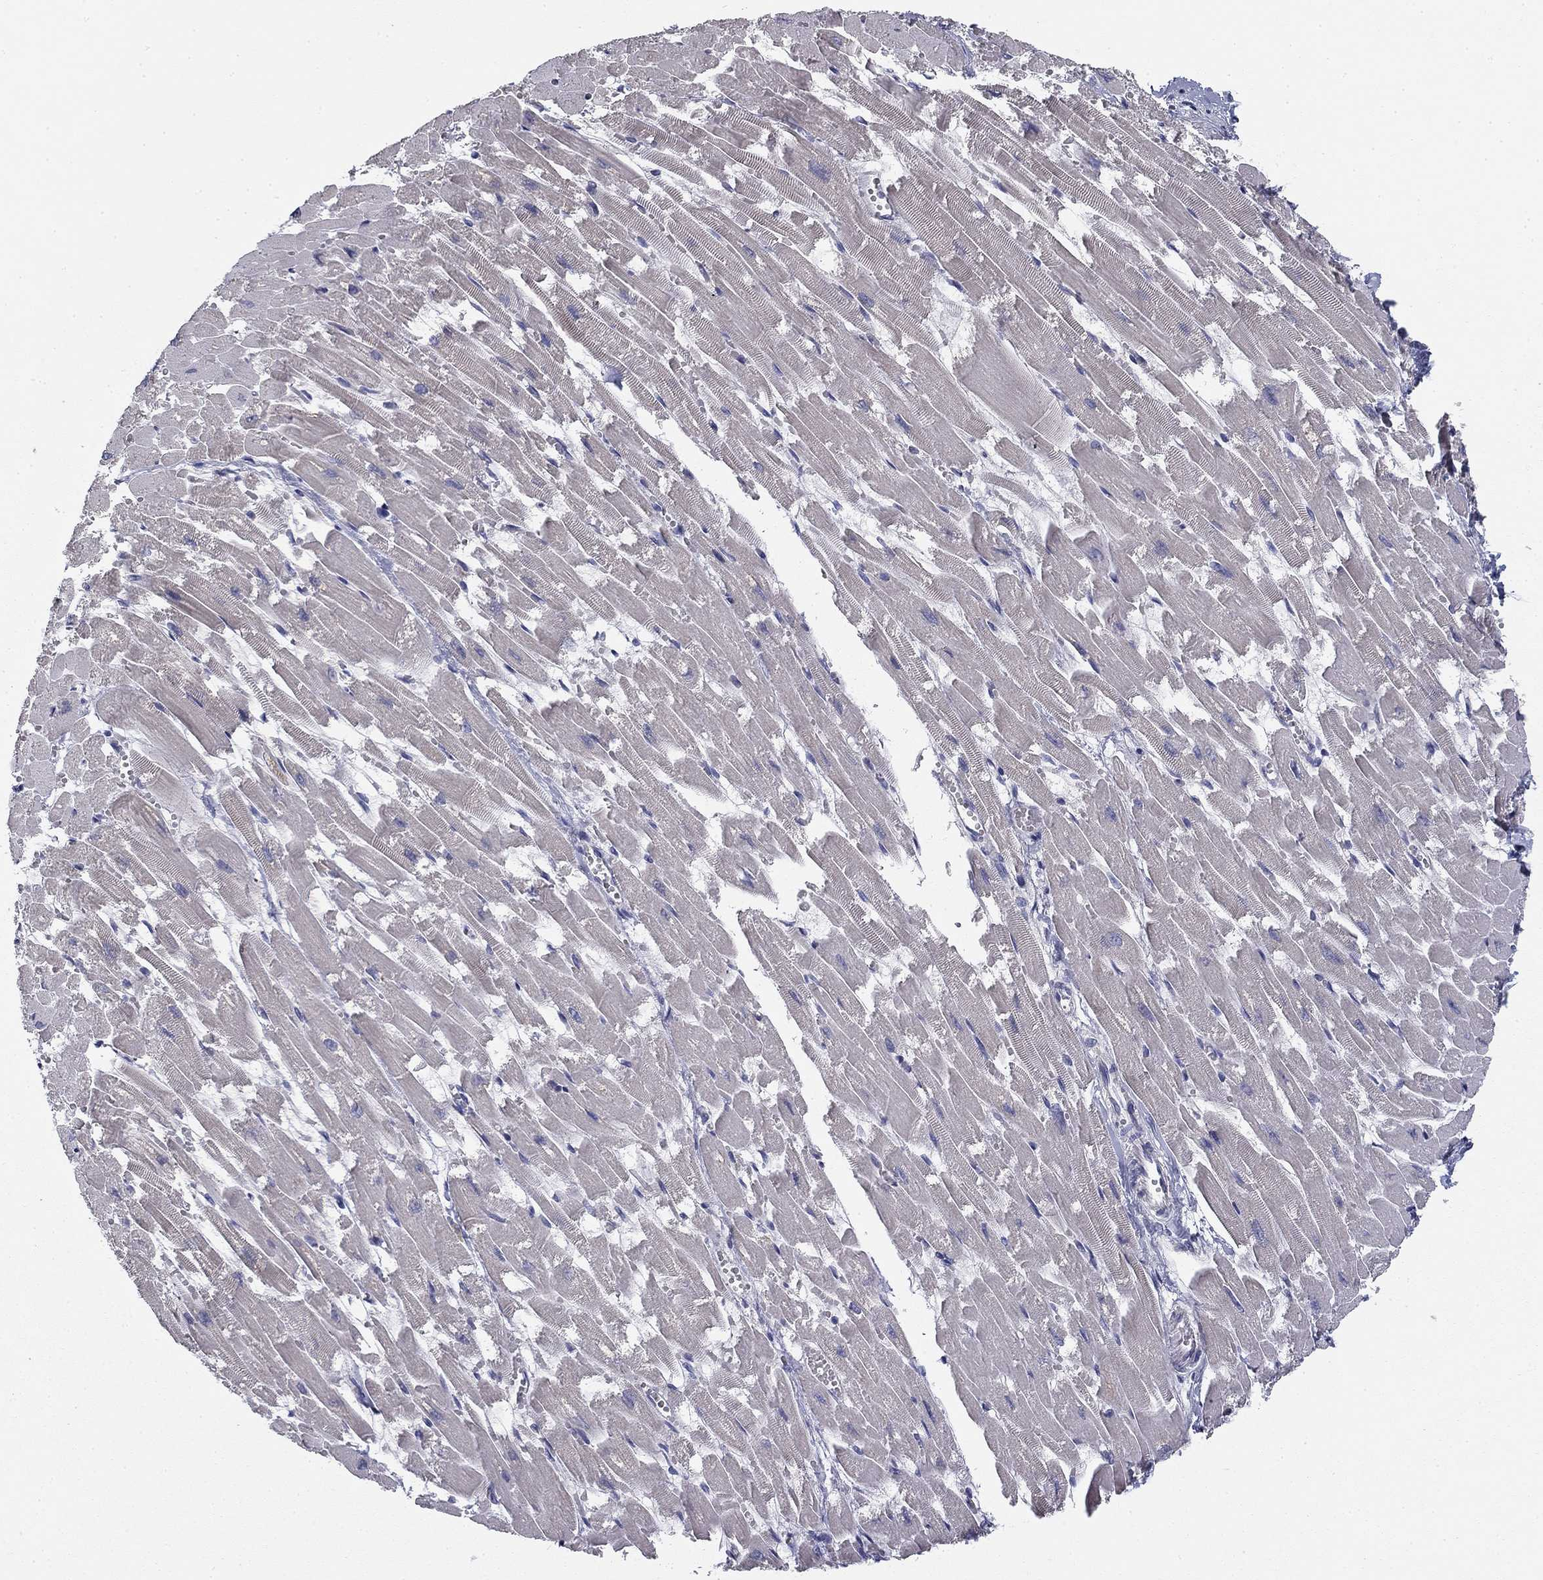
{"staining": {"intensity": "negative", "quantity": "none", "location": "none"}, "tissue": "heart muscle", "cell_type": "Cardiomyocytes", "image_type": "normal", "snomed": [{"axis": "morphology", "description": "Normal tissue, NOS"}, {"axis": "topography", "description": "Heart"}], "caption": "This is a histopathology image of immunohistochemistry staining of unremarkable heart muscle, which shows no positivity in cardiomyocytes.", "gene": "SLC2A9", "patient": {"sex": "female", "age": 52}}